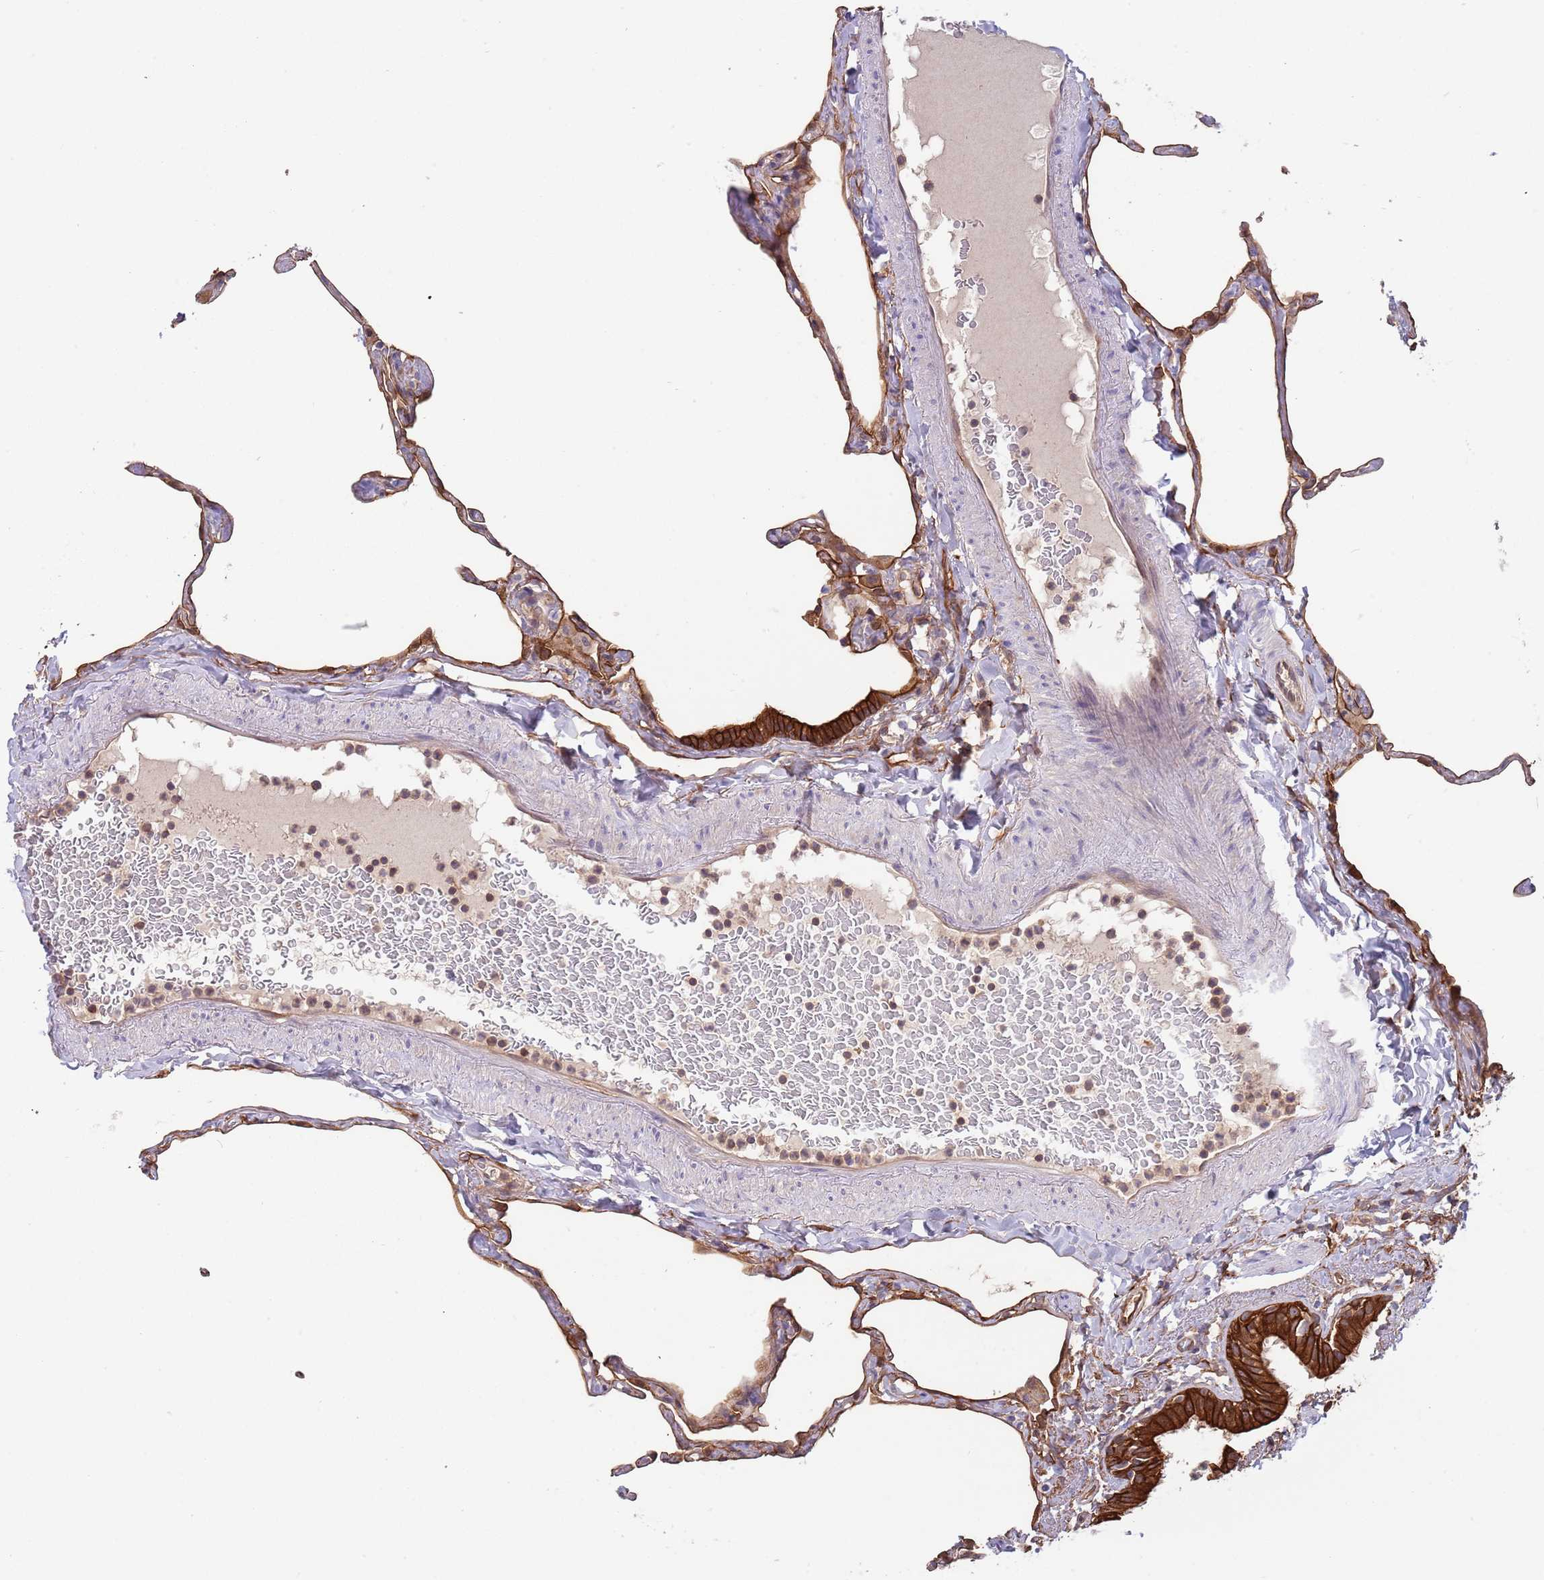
{"staining": {"intensity": "moderate", "quantity": ">75%", "location": "cytoplasmic/membranous"}, "tissue": "lung", "cell_type": "Alveolar cells", "image_type": "normal", "snomed": [{"axis": "morphology", "description": "Normal tissue, NOS"}, {"axis": "topography", "description": "Lung"}], "caption": "DAB (3,3'-diaminobenzidine) immunohistochemical staining of unremarkable lung displays moderate cytoplasmic/membranous protein staining in approximately >75% of alveolar cells.", "gene": "GSDMD", "patient": {"sex": "male", "age": 65}}